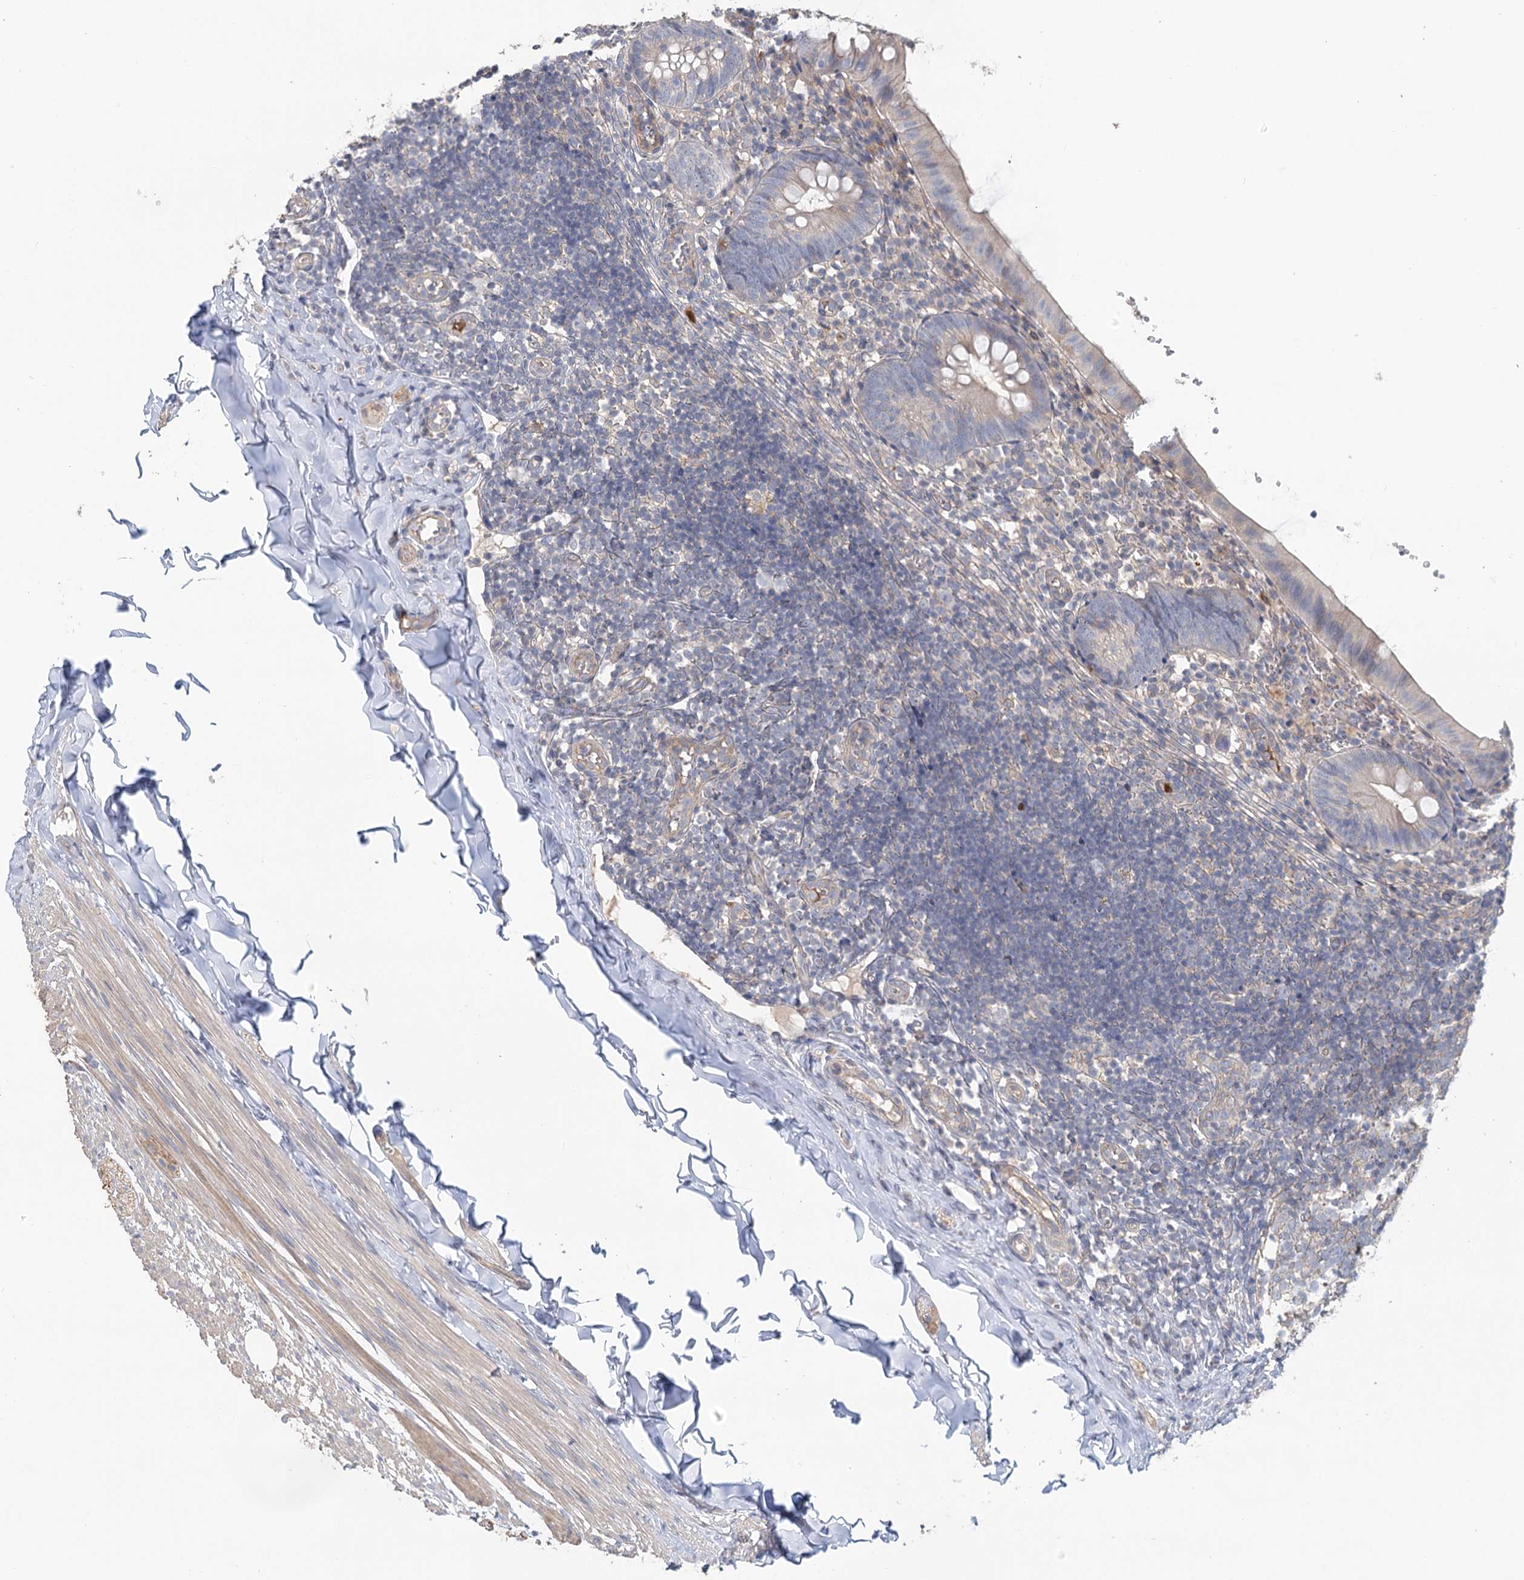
{"staining": {"intensity": "weak", "quantity": "<25%", "location": "cytoplasmic/membranous"}, "tissue": "appendix", "cell_type": "Glandular cells", "image_type": "normal", "snomed": [{"axis": "morphology", "description": "Normal tissue, NOS"}, {"axis": "topography", "description": "Appendix"}], "caption": "An immunohistochemistry histopathology image of normal appendix is shown. There is no staining in glandular cells of appendix.", "gene": "EPB41L5", "patient": {"sex": "male", "age": 8}}